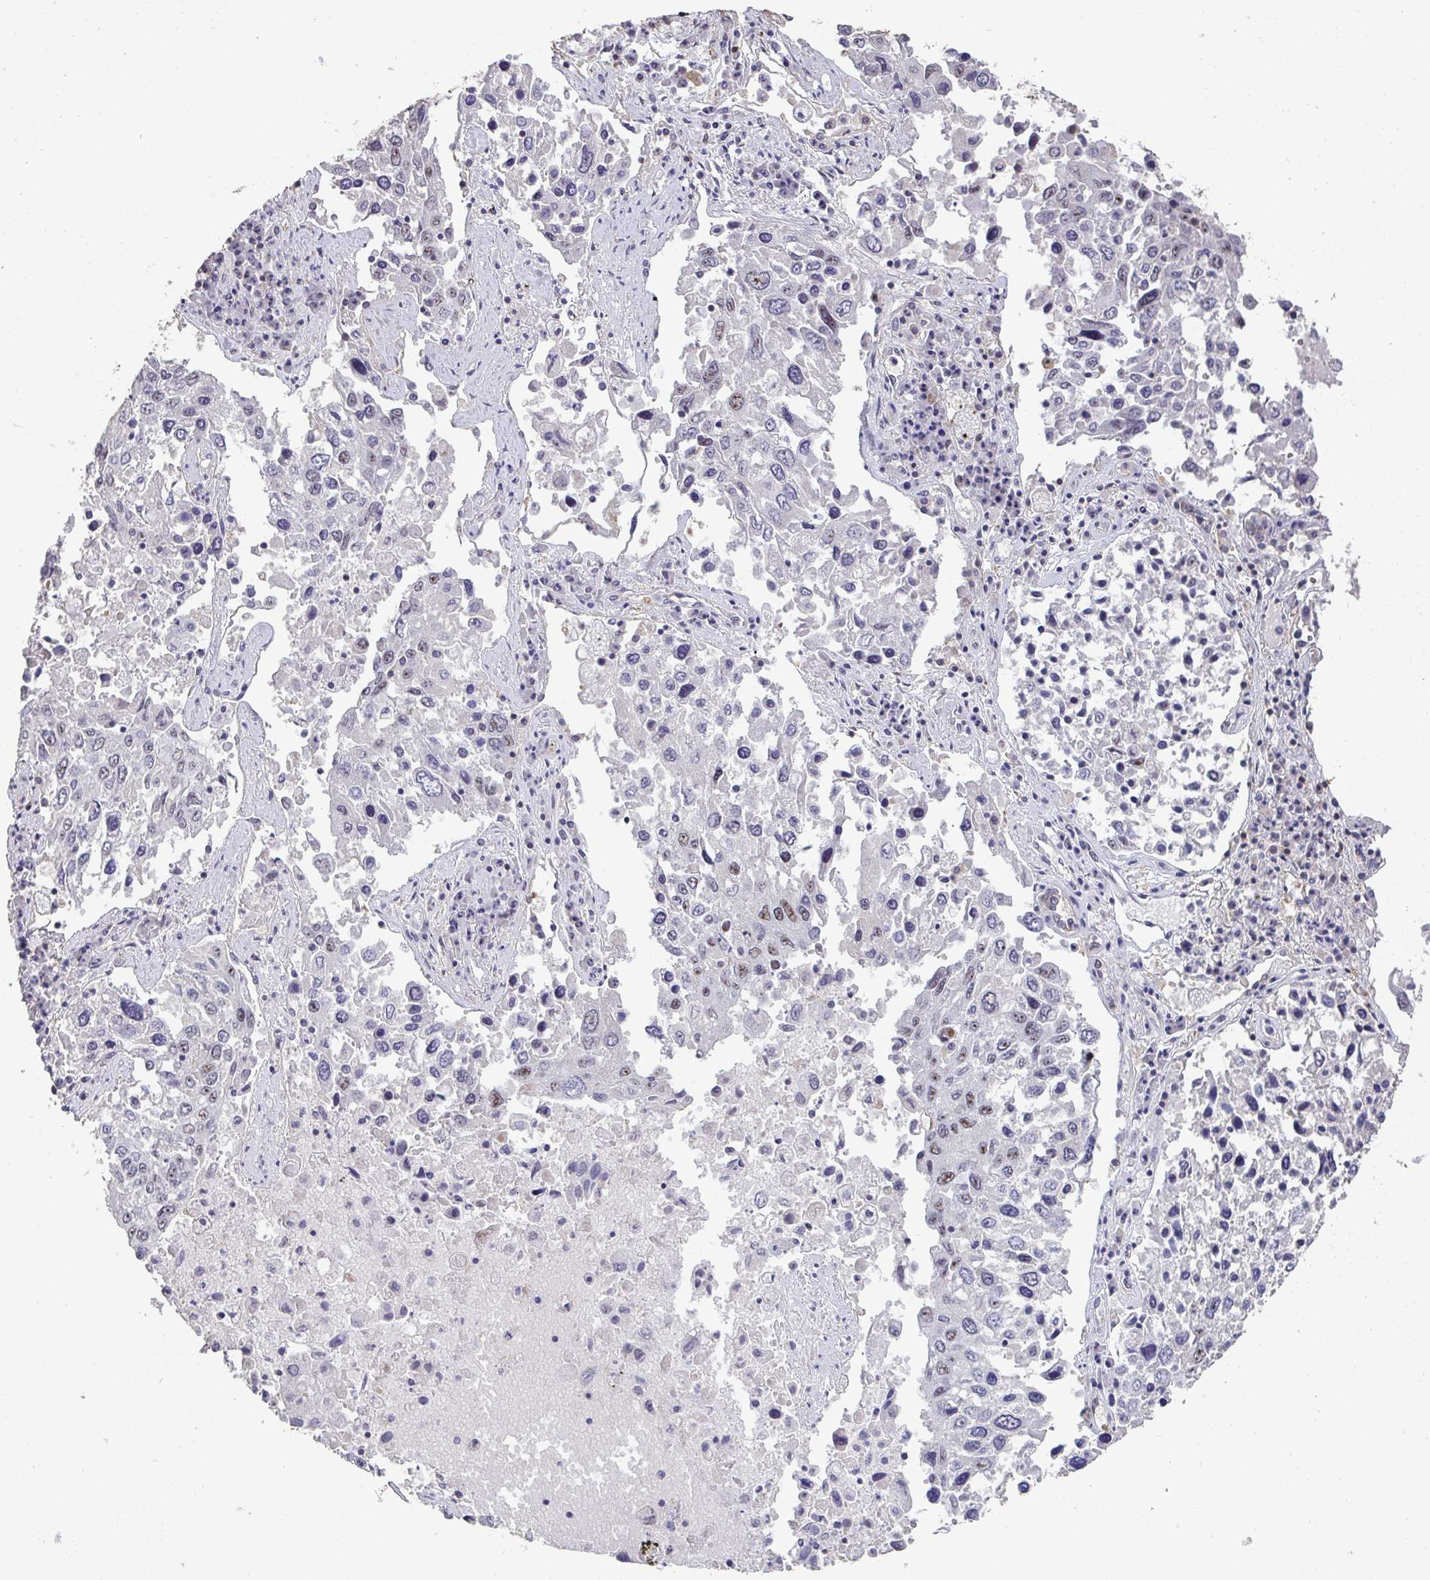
{"staining": {"intensity": "moderate", "quantity": "<25%", "location": "cytoplasmic/membranous"}, "tissue": "lung cancer", "cell_type": "Tumor cells", "image_type": "cancer", "snomed": [{"axis": "morphology", "description": "Squamous cell carcinoma, NOS"}, {"axis": "topography", "description": "Lung"}], "caption": "Human squamous cell carcinoma (lung) stained for a protein (brown) displays moderate cytoplasmic/membranous positive positivity in approximately <25% of tumor cells.", "gene": "SENP3", "patient": {"sex": "male", "age": 65}}